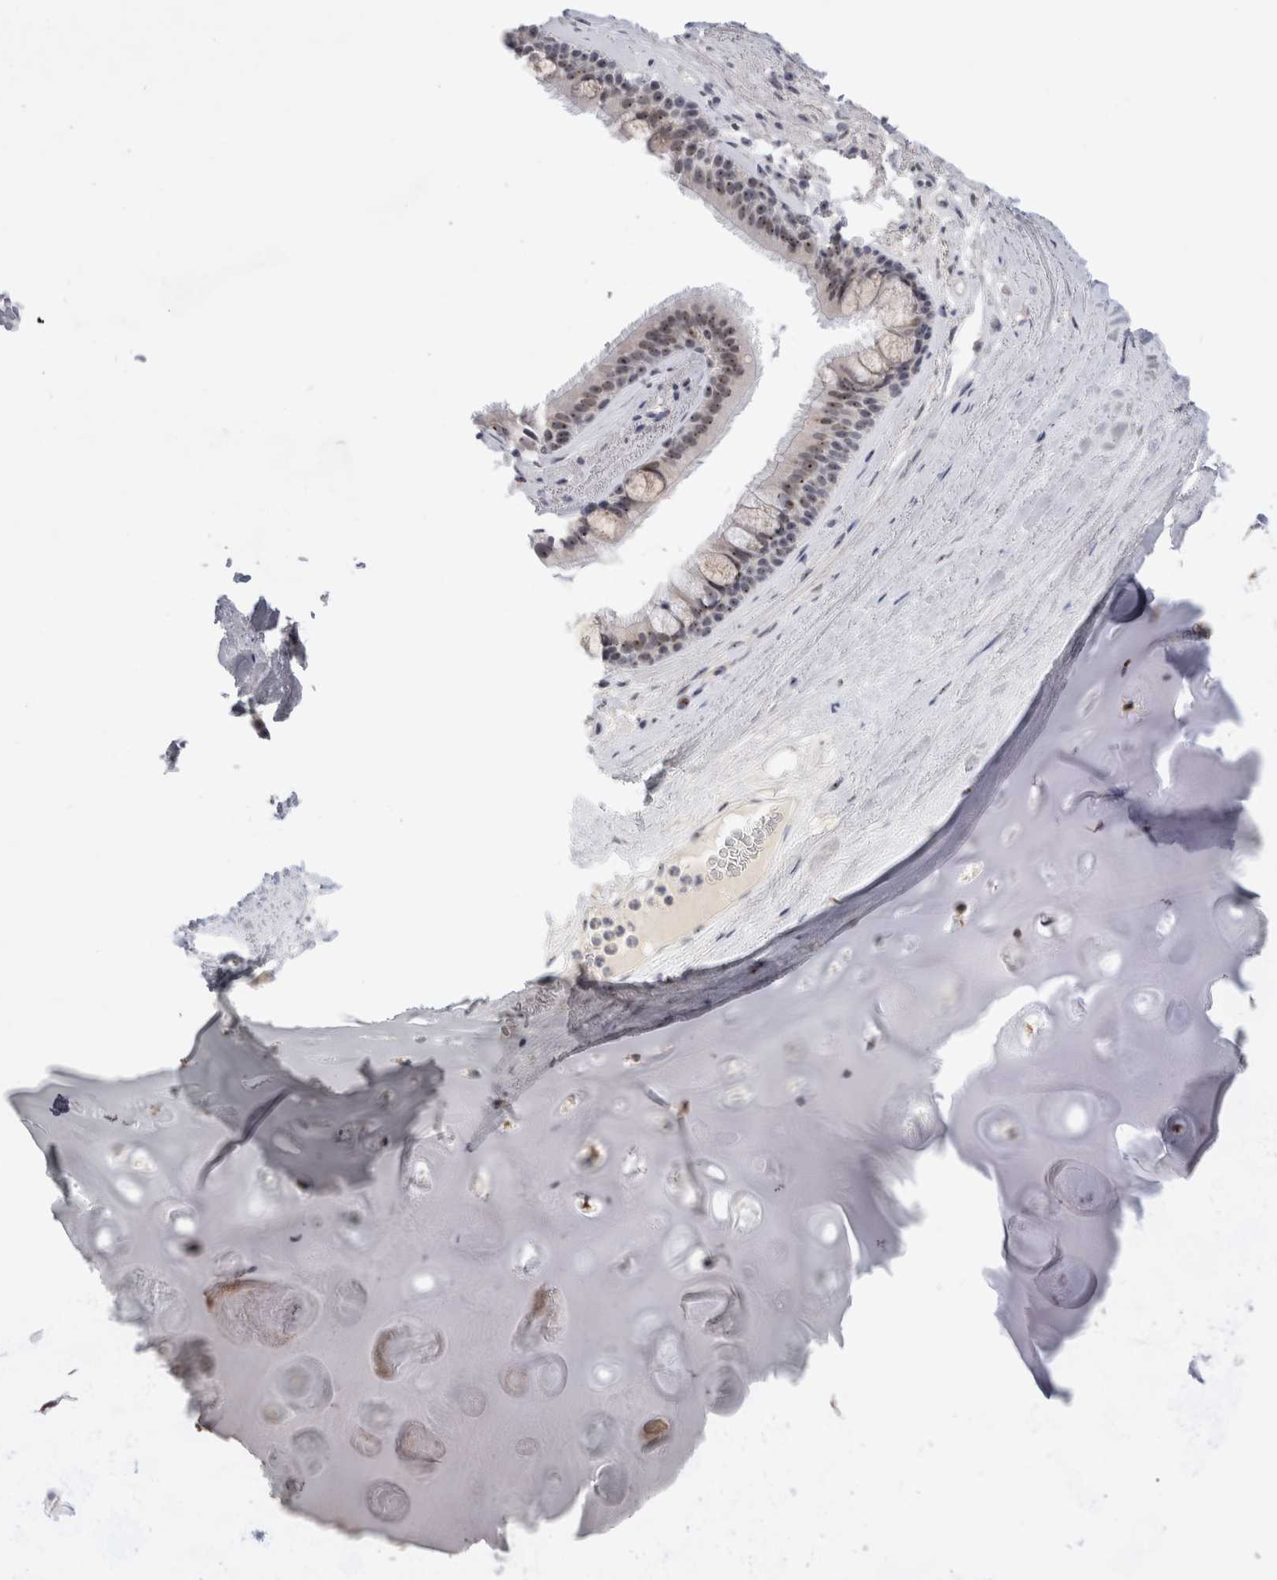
{"staining": {"intensity": "weak", "quantity": ">75%", "location": "nuclear"}, "tissue": "bronchus", "cell_type": "Respiratory epithelial cells", "image_type": "normal", "snomed": [{"axis": "morphology", "description": "Normal tissue, NOS"}, {"axis": "topography", "description": "Cartilage tissue"}], "caption": "The image exhibits staining of unremarkable bronchus, revealing weak nuclear protein expression (brown color) within respiratory epithelial cells.", "gene": "CERS5", "patient": {"sex": "female", "age": 63}}